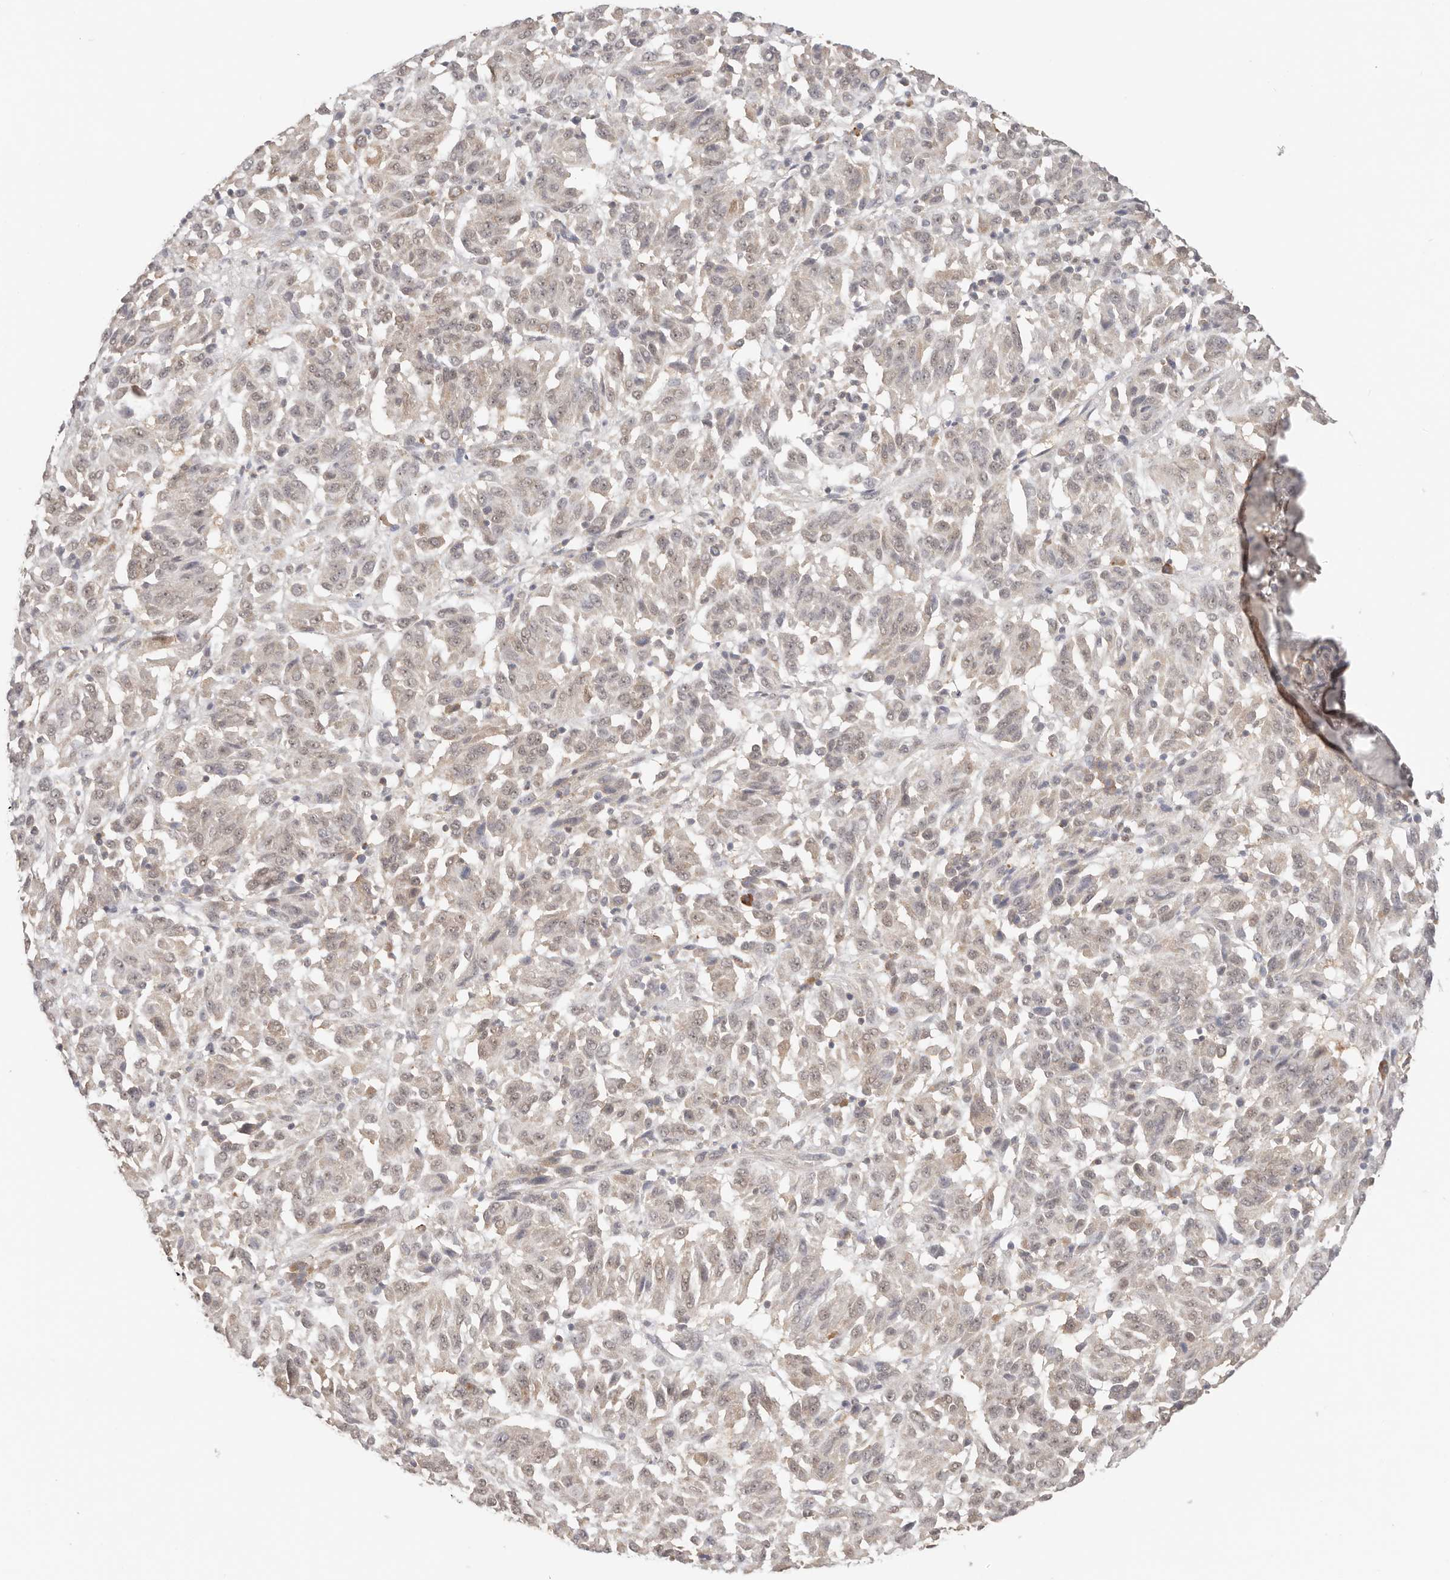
{"staining": {"intensity": "weak", "quantity": "25%-75%", "location": "nuclear"}, "tissue": "melanoma", "cell_type": "Tumor cells", "image_type": "cancer", "snomed": [{"axis": "morphology", "description": "Malignant melanoma, NOS"}, {"axis": "topography", "description": "Skin"}], "caption": "Malignant melanoma stained with a protein marker reveals weak staining in tumor cells.", "gene": "LARP7", "patient": {"sex": "female", "age": 82}}